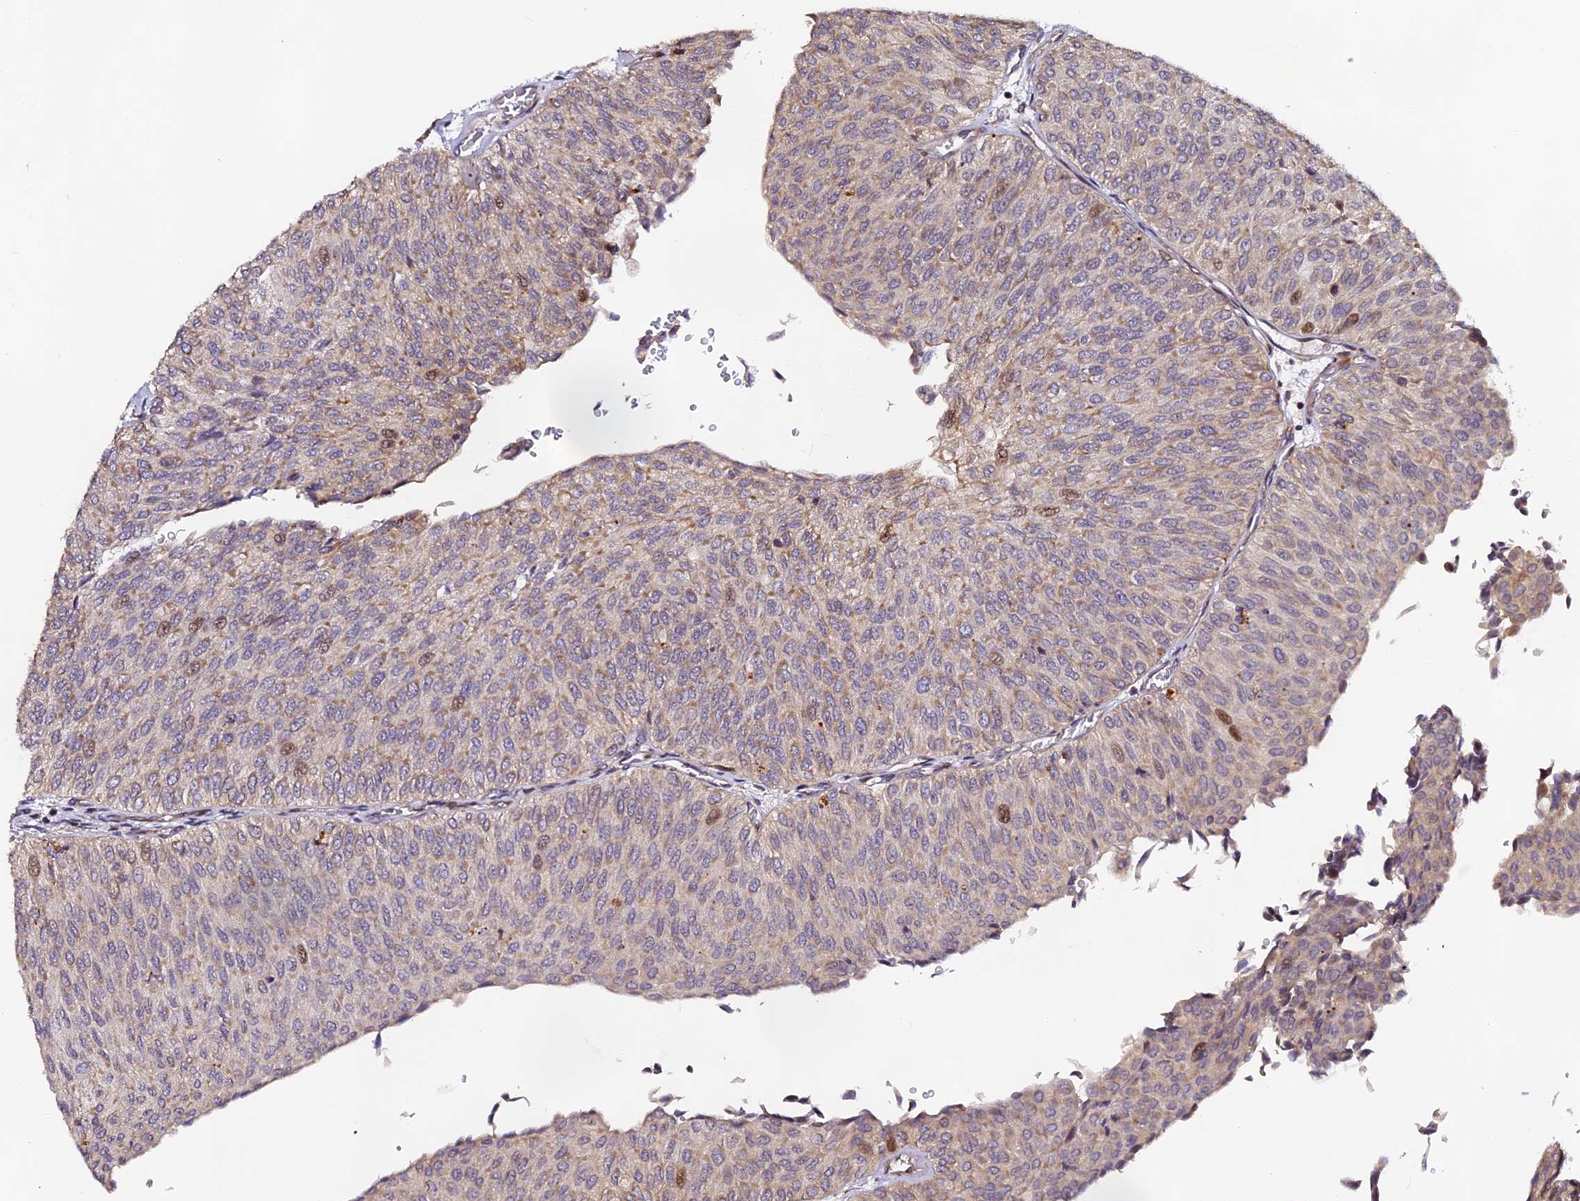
{"staining": {"intensity": "weak", "quantity": ">75%", "location": "cytoplasmic/membranous"}, "tissue": "urothelial cancer", "cell_type": "Tumor cells", "image_type": "cancer", "snomed": [{"axis": "morphology", "description": "Urothelial carcinoma, Low grade"}, {"axis": "topography", "description": "Urinary bladder"}], "caption": "The histopathology image demonstrates immunohistochemical staining of low-grade urothelial carcinoma. There is weak cytoplasmic/membranous expression is appreciated in approximately >75% of tumor cells.", "gene": "RAB28", "patient": {"sex": "male", "age": 78}}